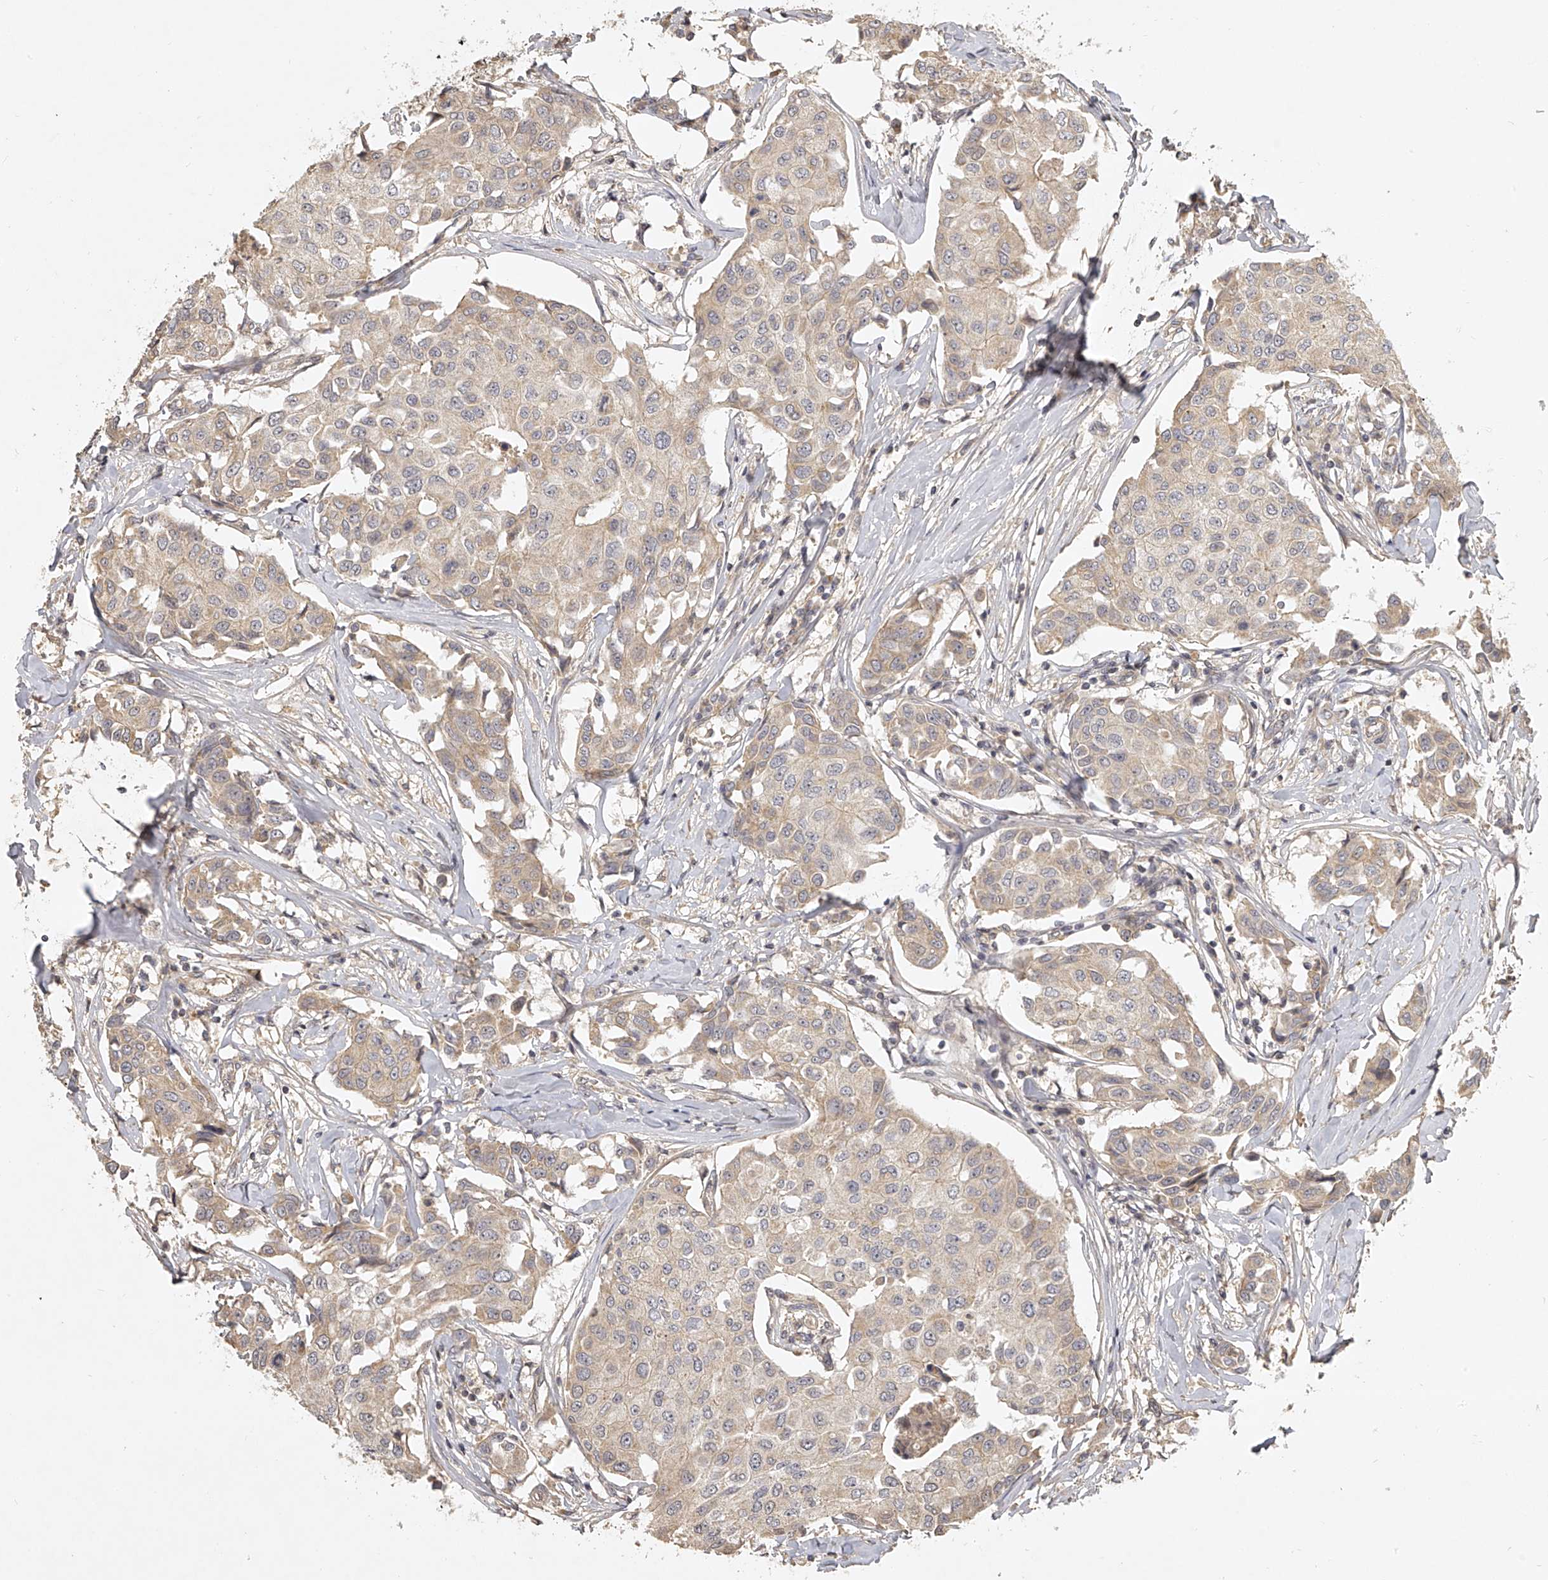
{"staining": {"intensity": "weak", "quantity": "25%-75%", "location": "cytoplasmic/membranous"}, "tissue": "breast cancer", "cell_type": "Tumor cells", "image_type": "cancer", "snomed": [{"axis": "morphology", "description": "Duct carcinoma"}, {"axis": "topography", "description": "Breast"}], "caption": "Protein expression analysis of breast cancer exhibits weak cytoplasmic/membranous positivity in about 25%-75% of tumor cells.", "gene": "NFS1", "patient": {"sex": "female", "age": 80}}